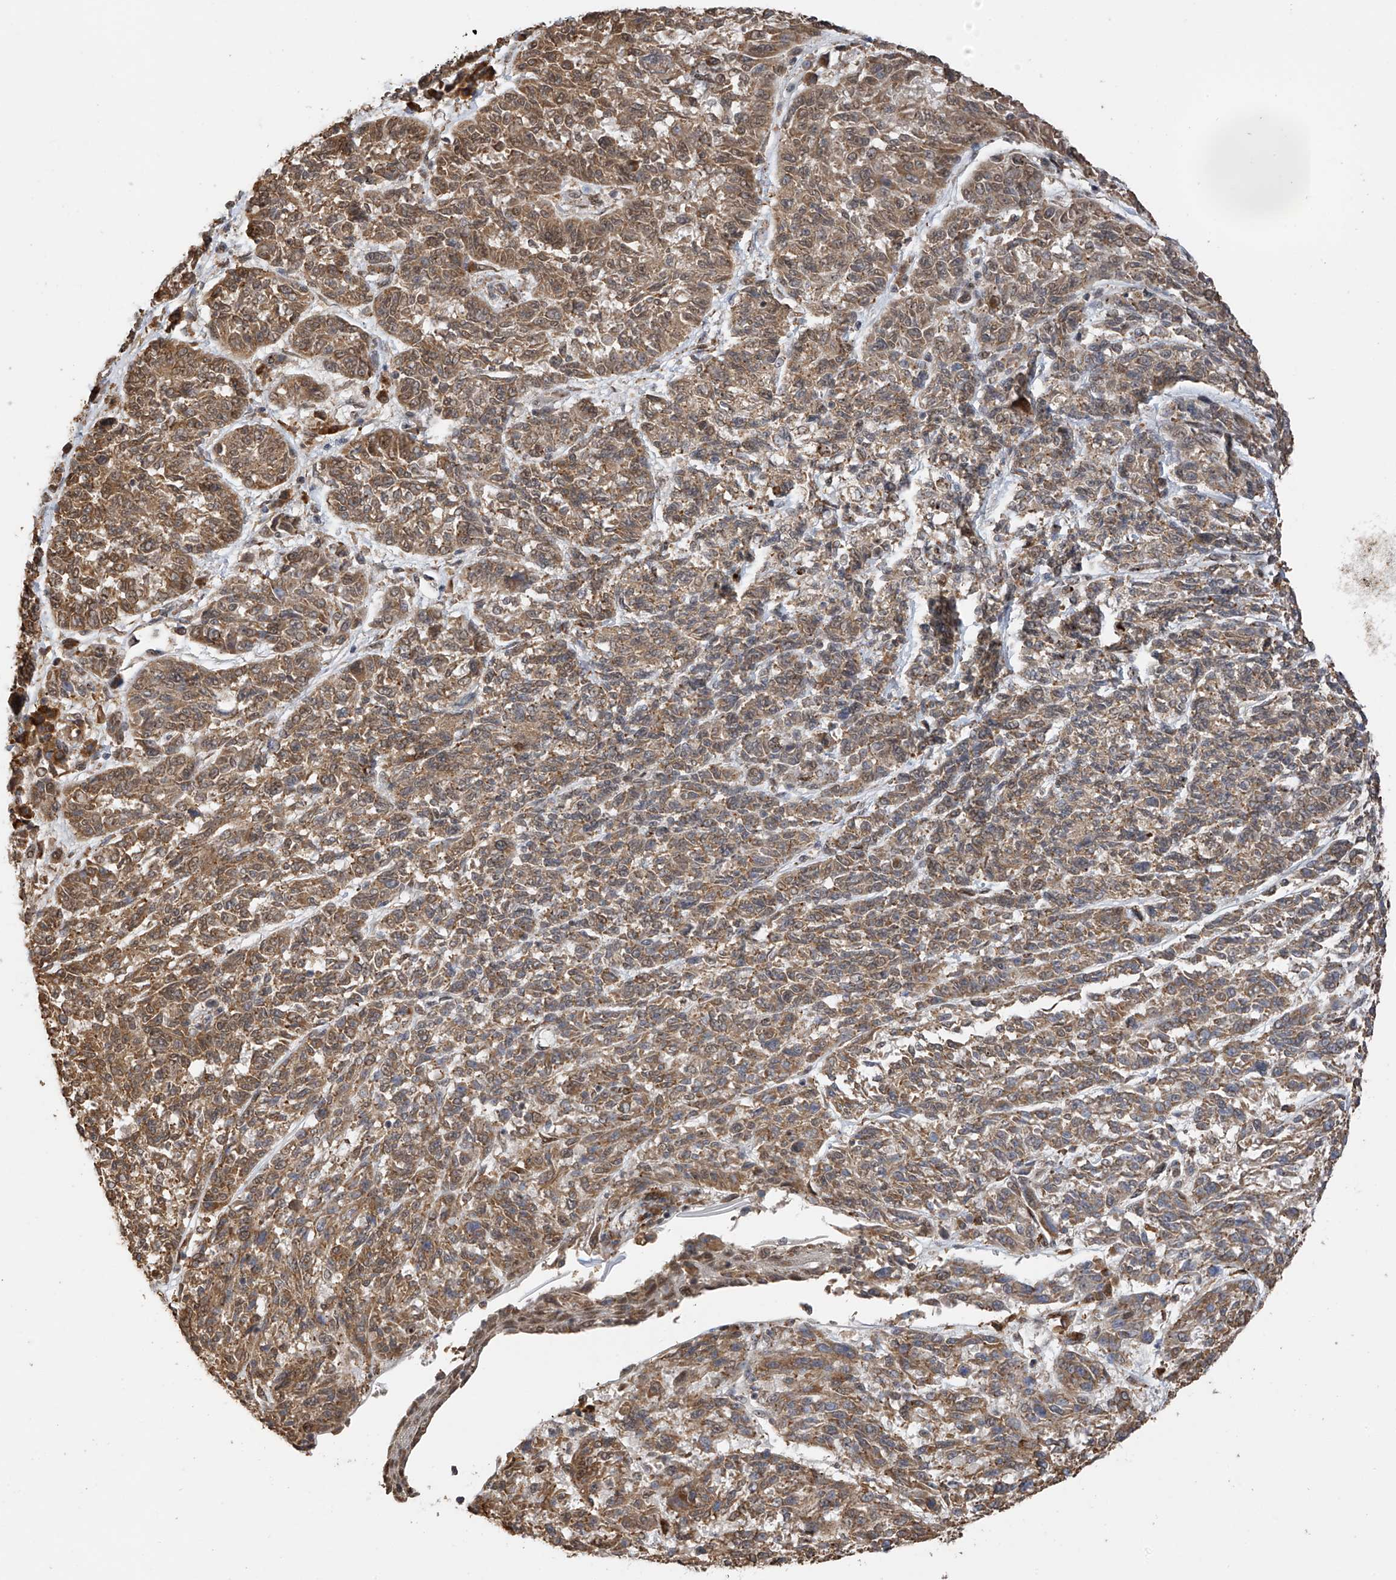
{"staining": {"intensity": "moderate", "quantity": ">75%", "location": "cytoplasmic/membranous"}, "tissue": "melanoma", "cell_type": "Tumor cells", "image_type": "cancer", "snomed": [{"axis": "morphology", "description": "Malignant melanoma, NOS"}, {"axis": "topography", "description": "Skin"}], "caption": "Melanoma stained for a protein (brown) shows moderate cytoplasmic/membranous positive expression in about >75% of tumor cells.", "gene": "ERLEC1", "patient": {"sex": "male", "age": 53}}